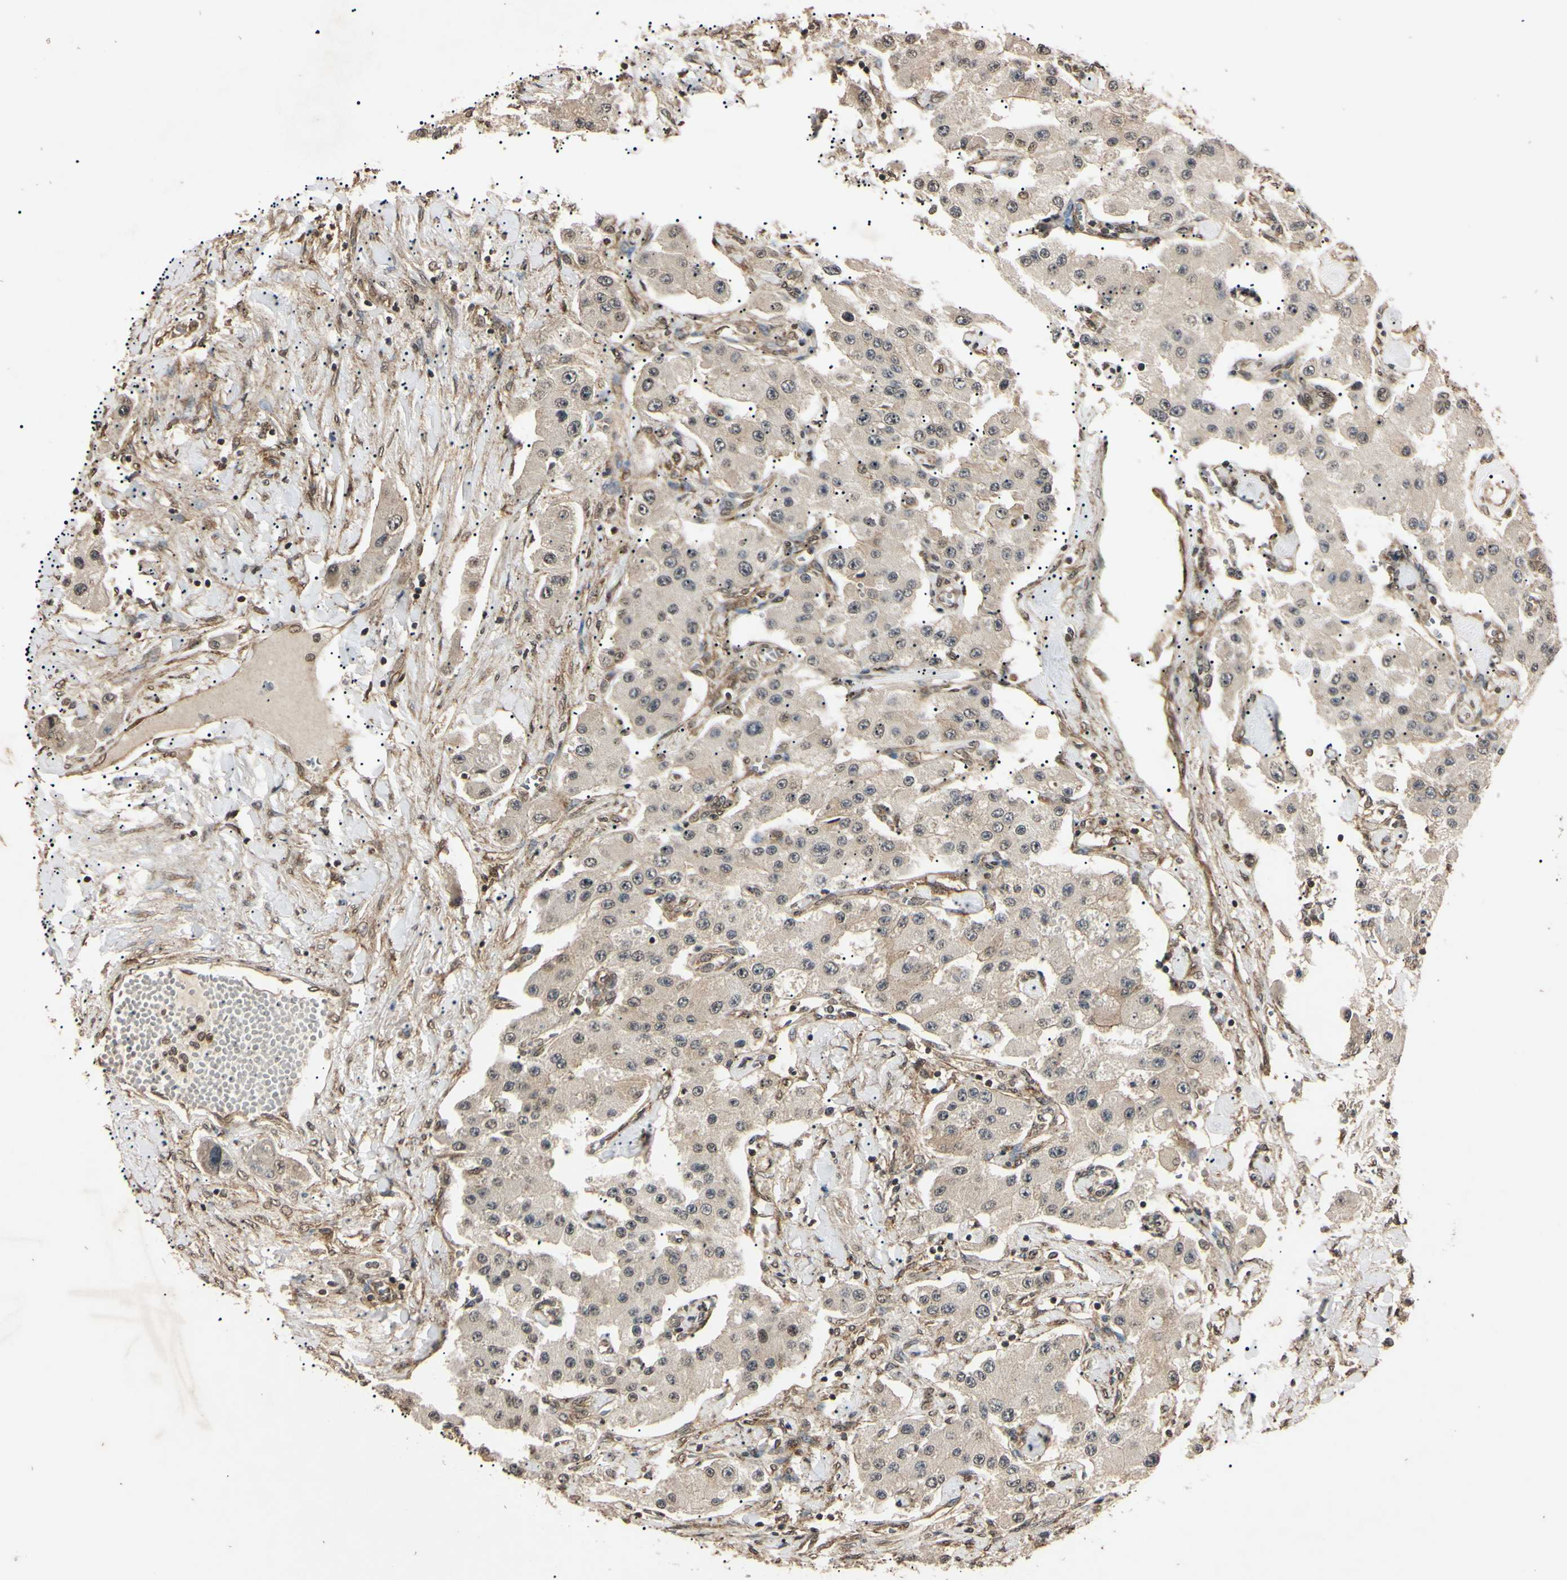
{"staining": {"intensity": "weak", "quantity": "25%-75%", "location": "cytoplasmic/membranous"}, "tissue": "carcinoid", "cell_type": "Tumor cells", "image_type": "cancer", "snomed": [{"axis": "morphology", "description": "Carcinoid, malignant, NOS"}, {"axis": "topography", "description": "Pancreas"}], "caption": "Carcinoid tissue demonstrates weak cytoplasmic/membranous expression in about 25%-75% of tumor cells, visualized by immunohistochemistry. (Stains: DAB (3,3'-diaminobenzidine) in brown, nuclei in blue, Microscopy: brightfield microscopy at high magnification).", "gene": "EPN1", "patient": {"sex": "male", "age": 41}}